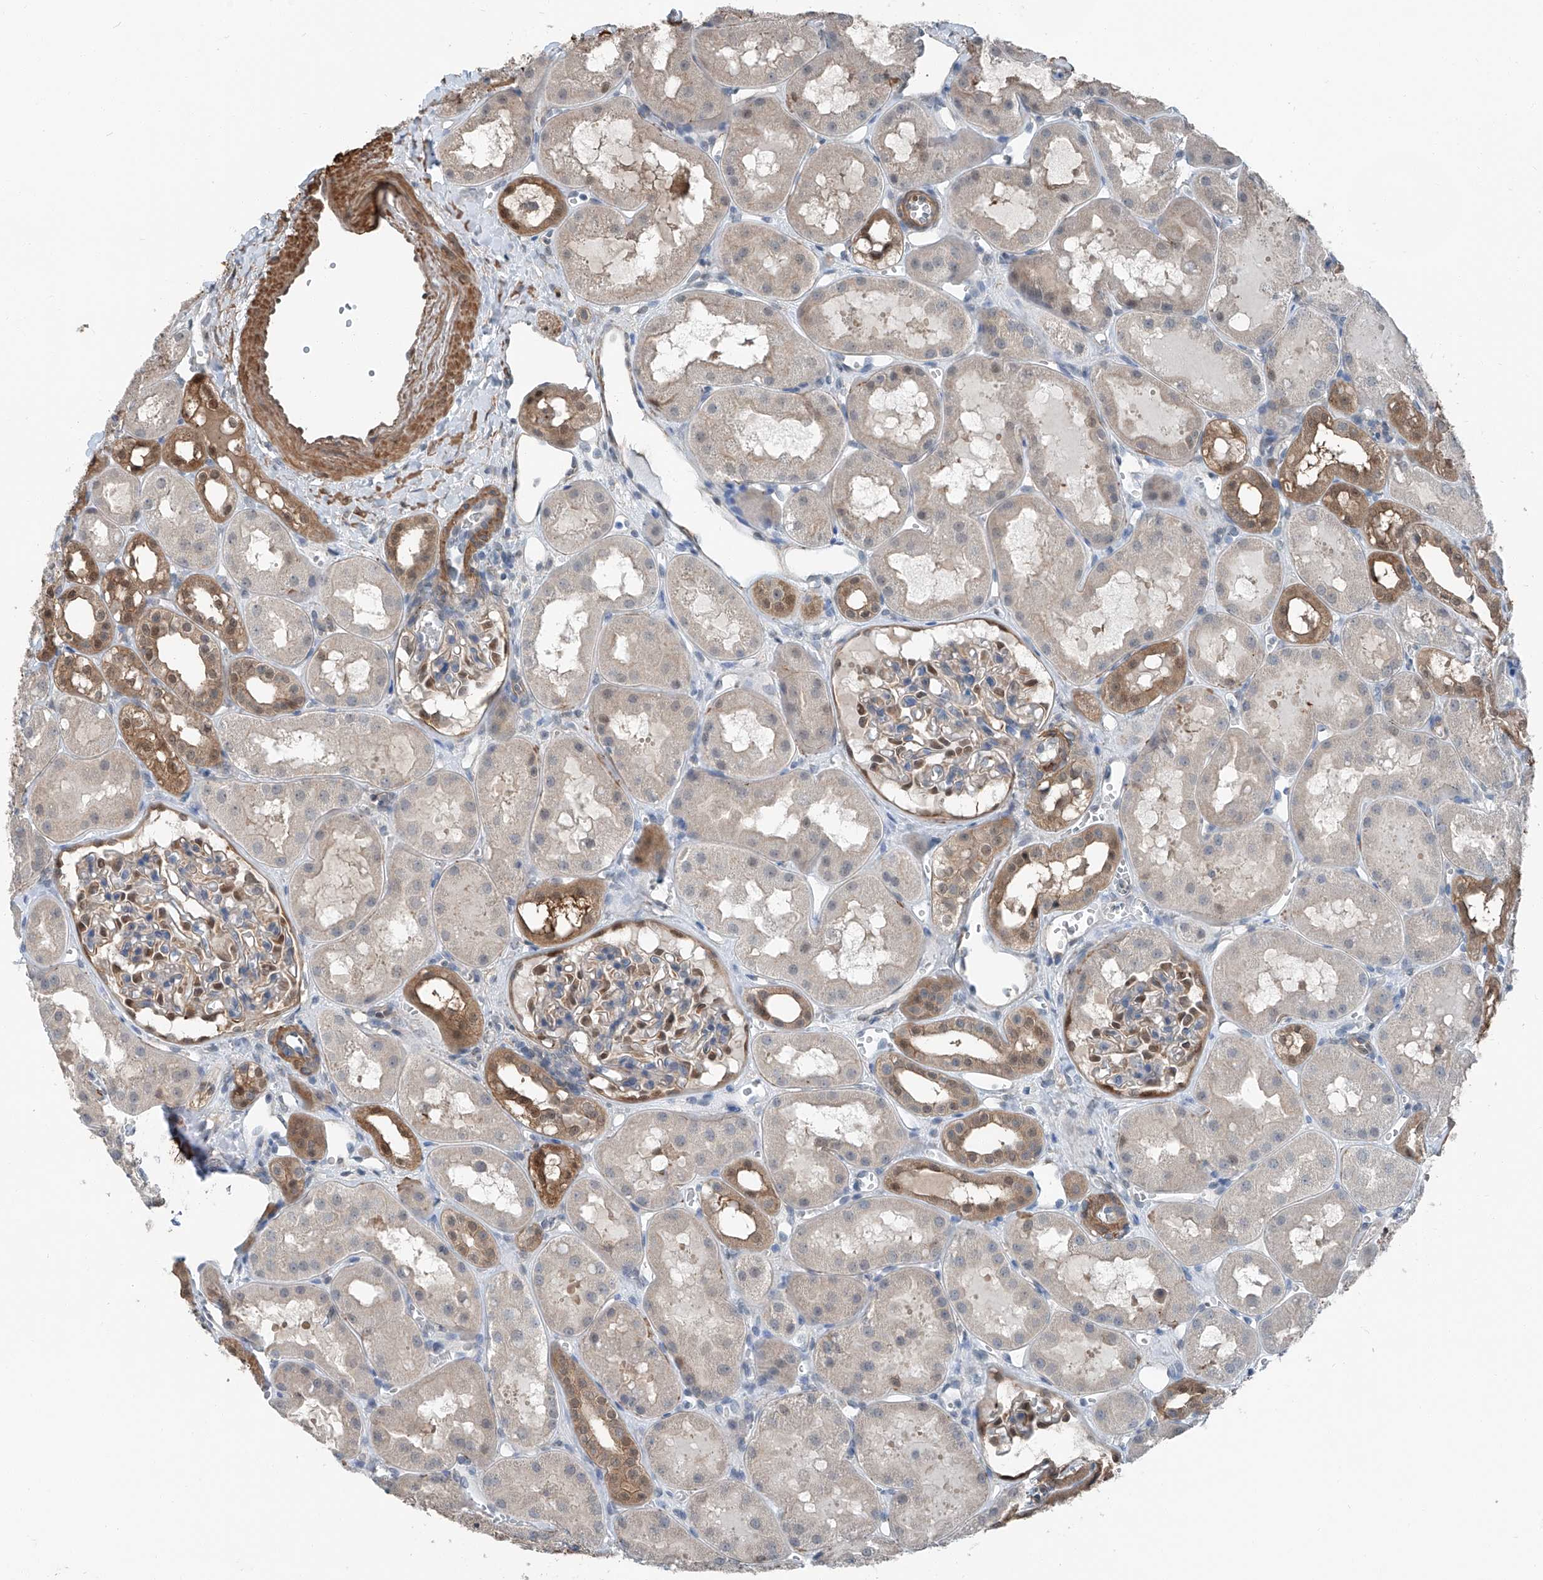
{"staining": {"intensity": "moderate", "quantity": "<25%", "location": "nuclear"}, "tissue": "kidney", "cell_type": "Cells in glomeruli", "image_type": "normal", "snomed": [{"axis": "morphology", "description": "Normal tissue, NOS"}, {"axis": "topography", "description": "Kidney"}], "caption": "Immunohistochemical staining of benign kidney reveals low levels of moderate nuclear expression in approximately <25% of cells in glomeruli.", "gene": "HSPA6", "patient": {"sex": "male", "age": 16}}